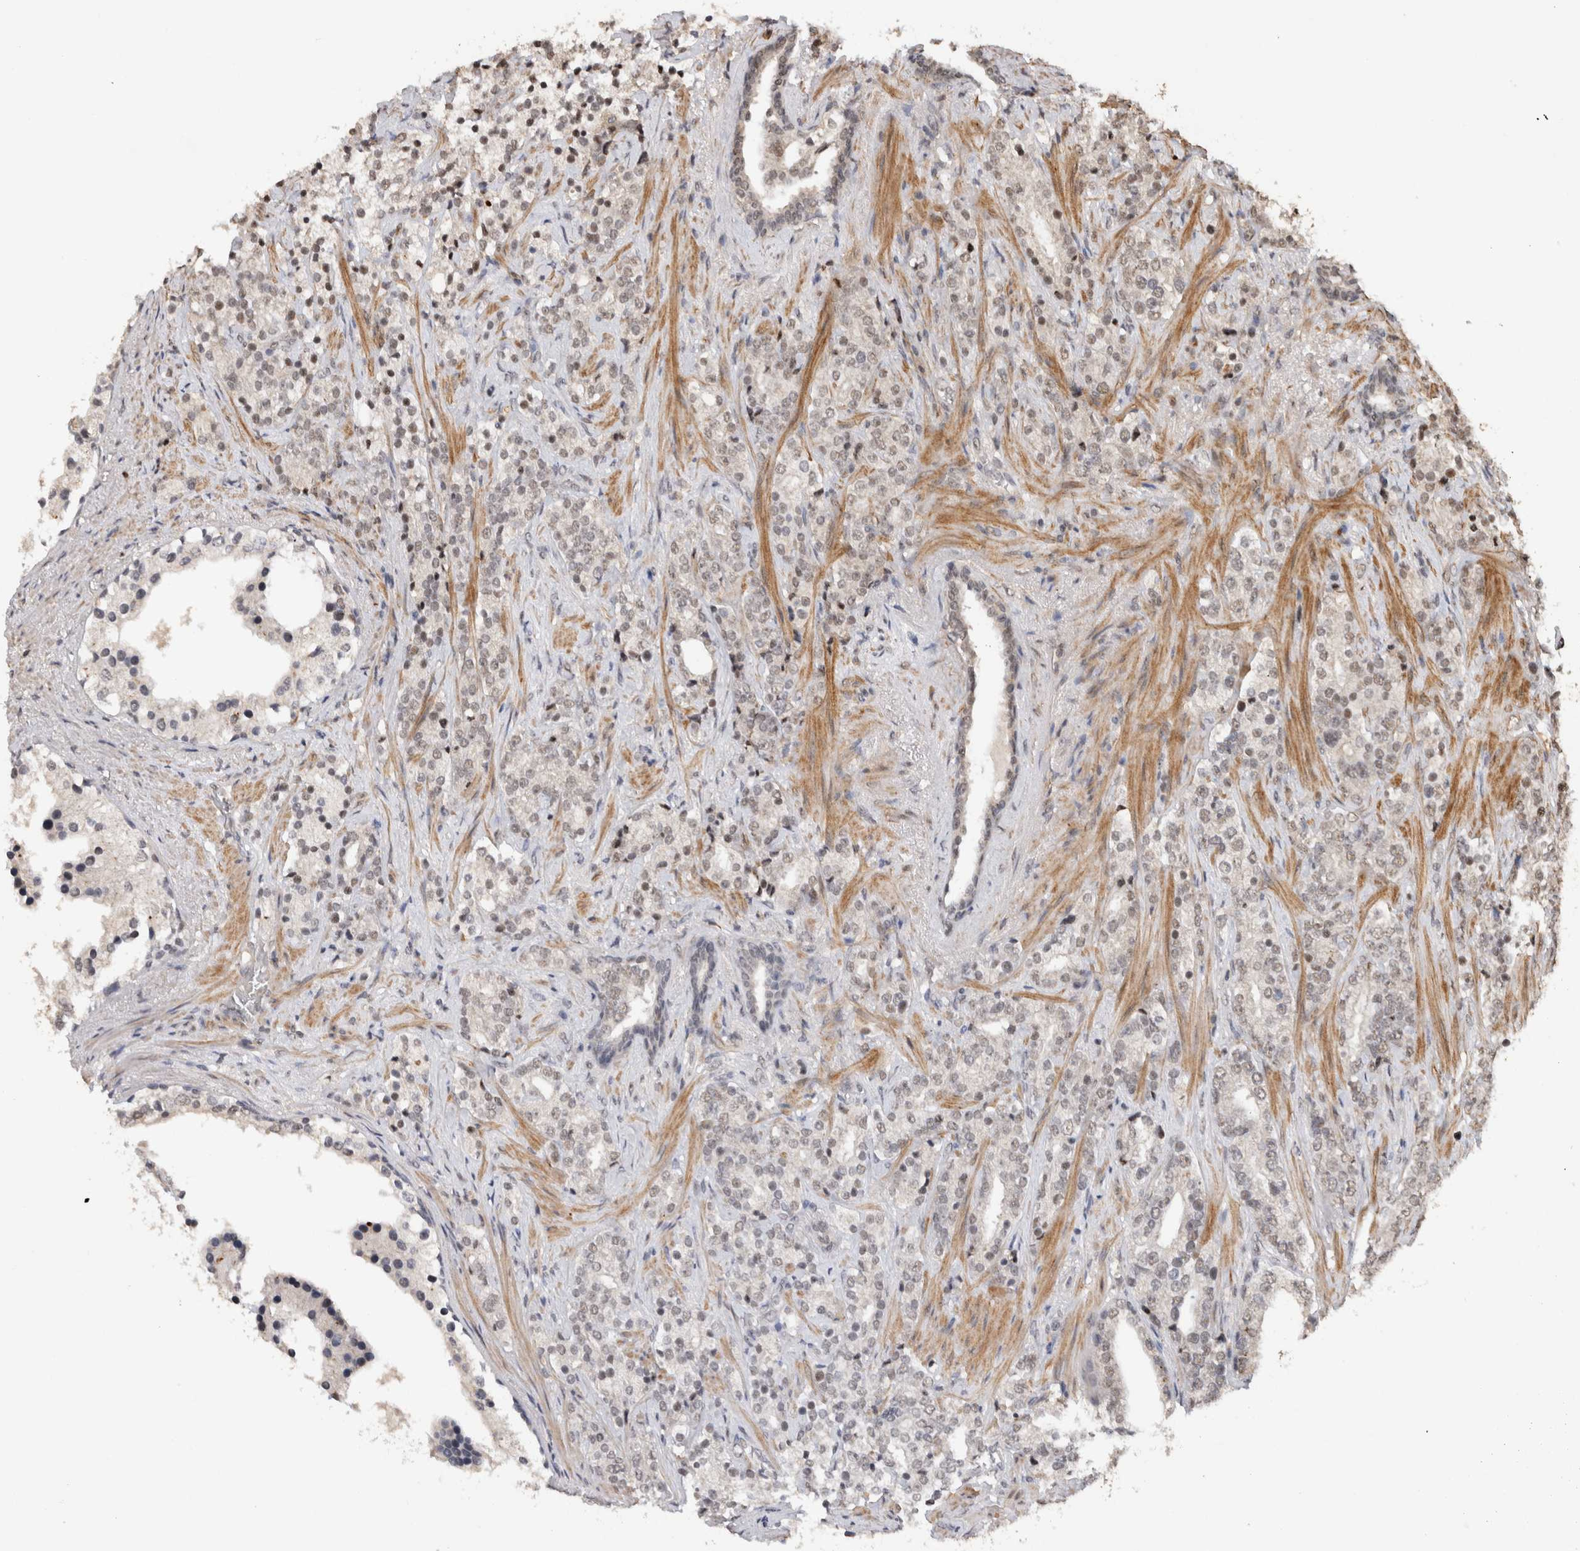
{"staining": {"intensity": "weak", "quantity": "25%-75%", "location": "nuclear"}, "tissue": "prostate cancer", "cell_type": "Tumor cells", "image_type": "cancer", "snomed": [{"axis": "morphology", "description": "Adenocarcinoma, High grade"}, {"axis": "topography", "description": "Prostate"}], "caption": "Immunohistochemical staining of prostate cancer (adenocarcinoma (high-grade)) shows weak nuclear protein positivity in about 25%-75% of tumor cells.", "gene": "KEAP1", "patient": {"sex": "male", "age": 71}}